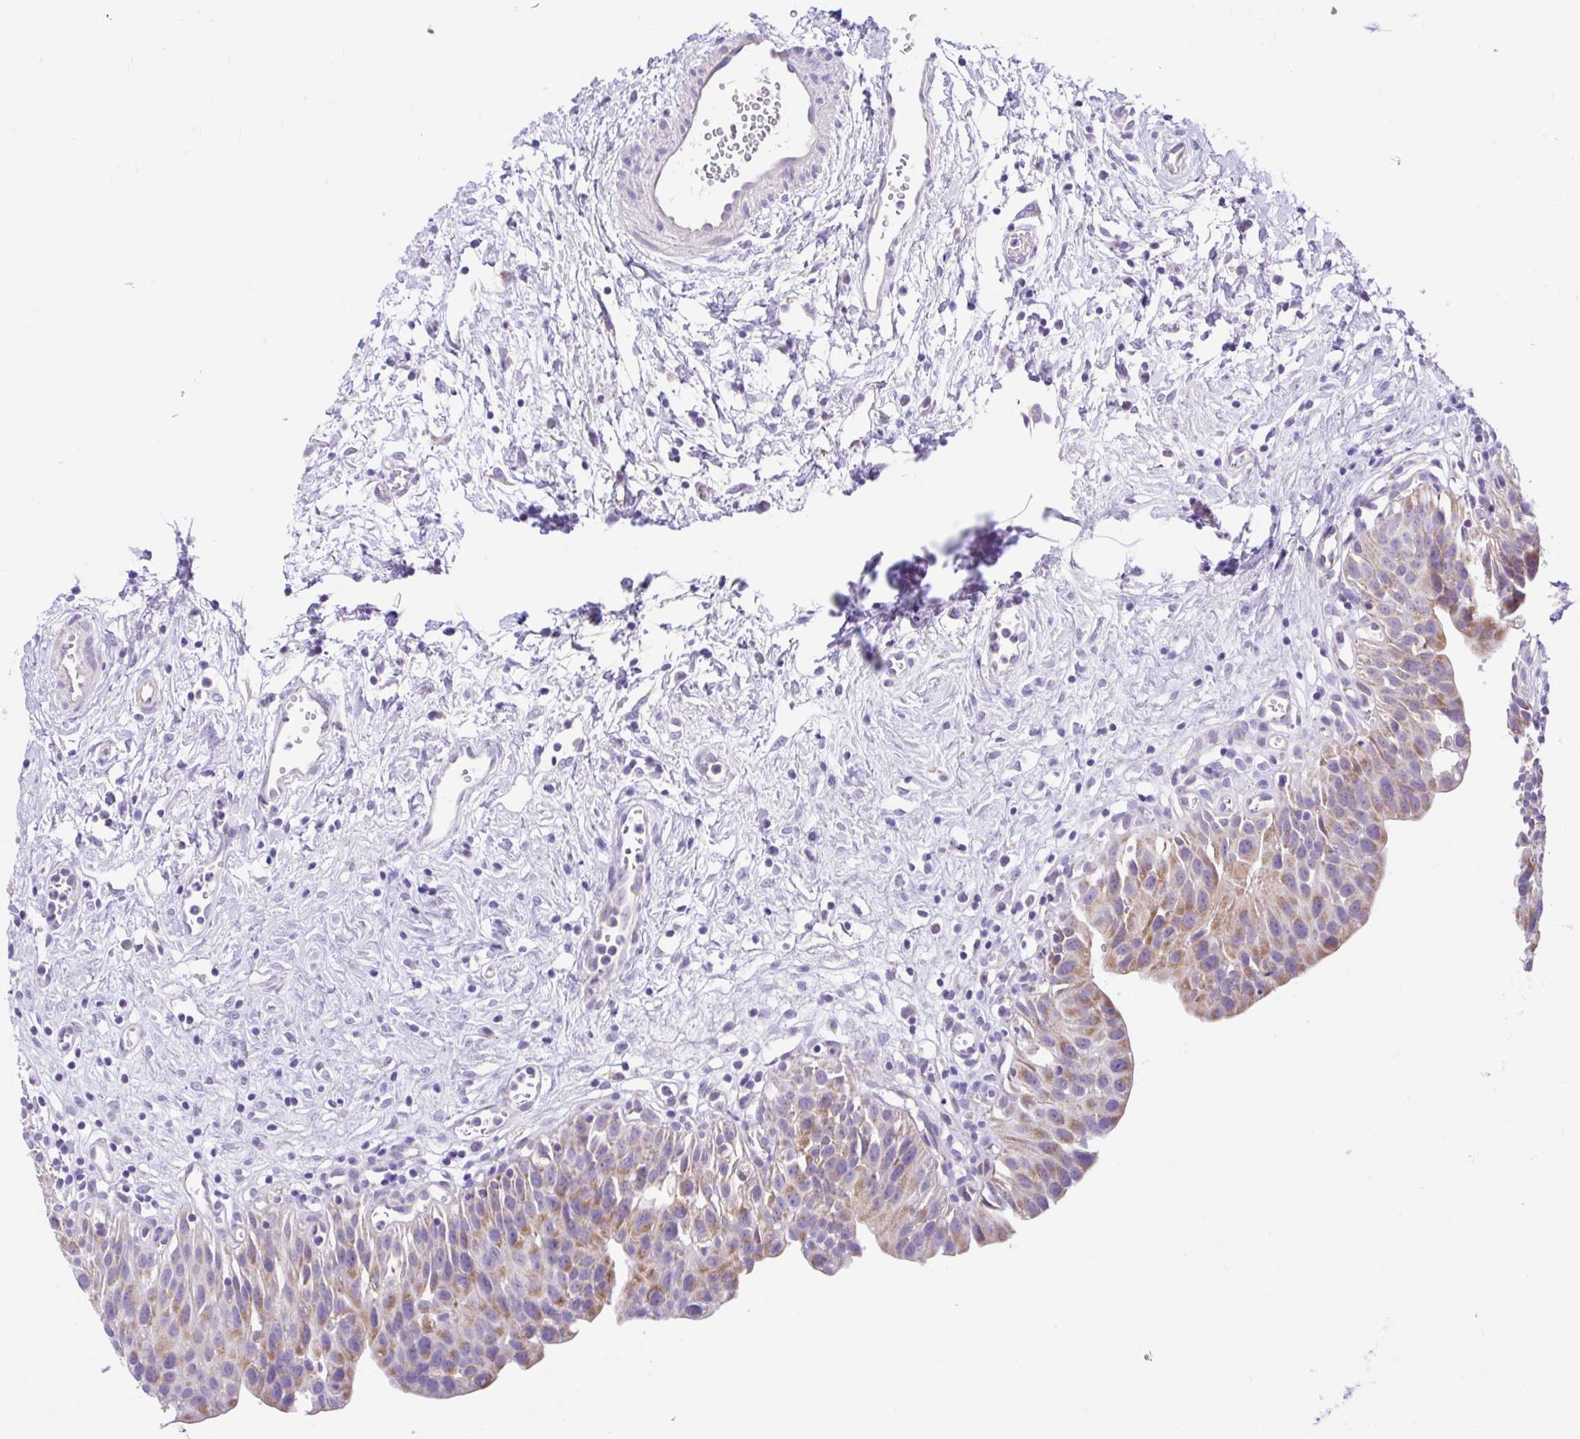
{"staining": {"intensity": "moderate", "quantity": "25%-75%", "location": "cytoplasmic/membranous"}, "tissue": "urinary bladder", "cell_type": "Urothelial cells", "image_type": "normal", "snomed": [{"axis": "morphology", "description": "Normal tissue, NOS"}, {"axis": "topography", "description": "Urinary bladder"}], "caption": "The image shows staining of normal urinary bladder, revealing moderate cytoplasmic/membranous protein positivity (brown color) within urothelial cells.", "gene": "NDUFS2", "patient": {"sex": "male", "age": 51}}